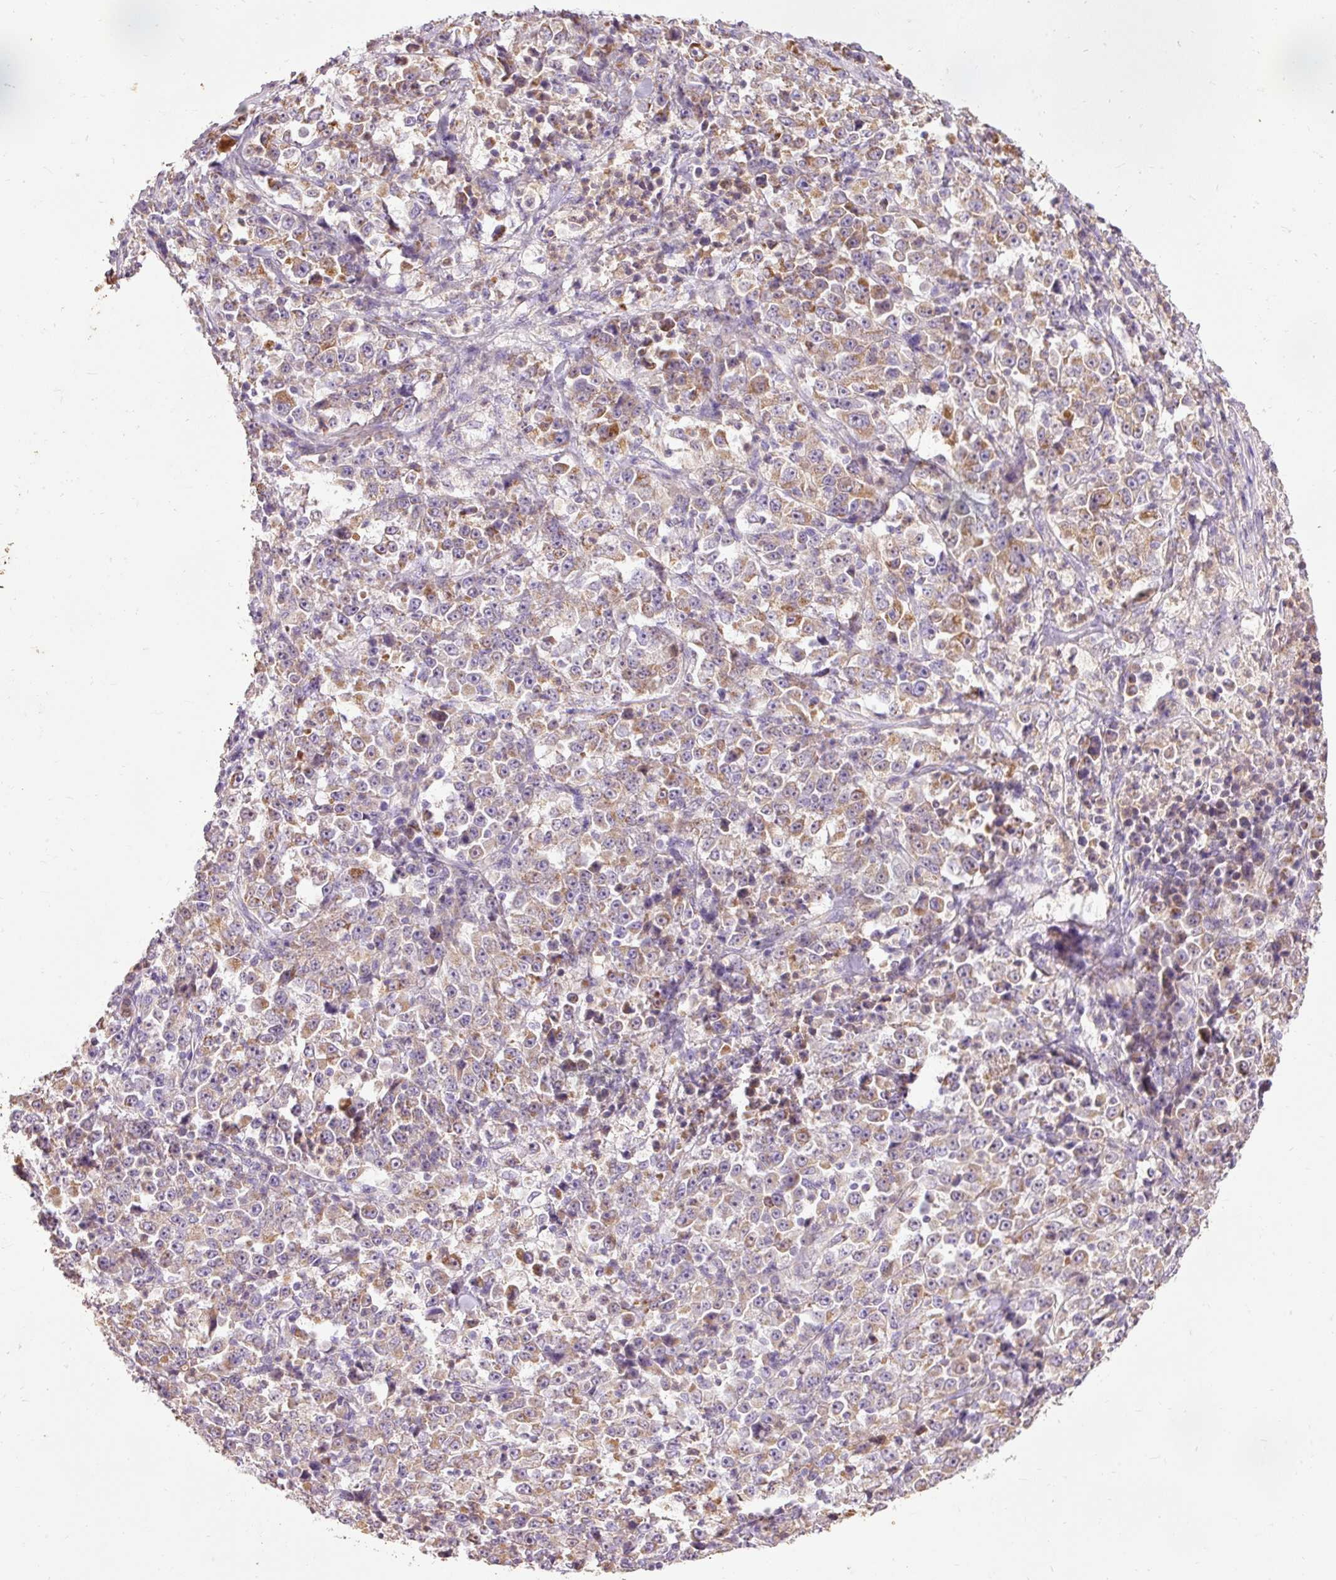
{"staining": {"intensity": "moderate", "quantity": ">75%", "location": "cytoplasmic/membranous"}, "tissue": "stomach cancer", "cell_type": "Tumor cells", "image_type": "cancer", "snomed": [{"axis": "morphology", "description": "Normal tissue, NOS"}, {"axis": "morphology", "description": "Adenocarcinoma, NOS"}, {"axis": "topography", "description": "Stomach, upper"}, {"axis": "topography", "description": "Stomach"}], "caption": "DAB immunohistochemical staining of stomach cancer (adenocarcinoma) displays moderate cytoplasmic/membranous protein positivity in approximately >75% of tumor cells.", "gene": "PRDX5", "patient": {"sex": "male", "age": 59}}